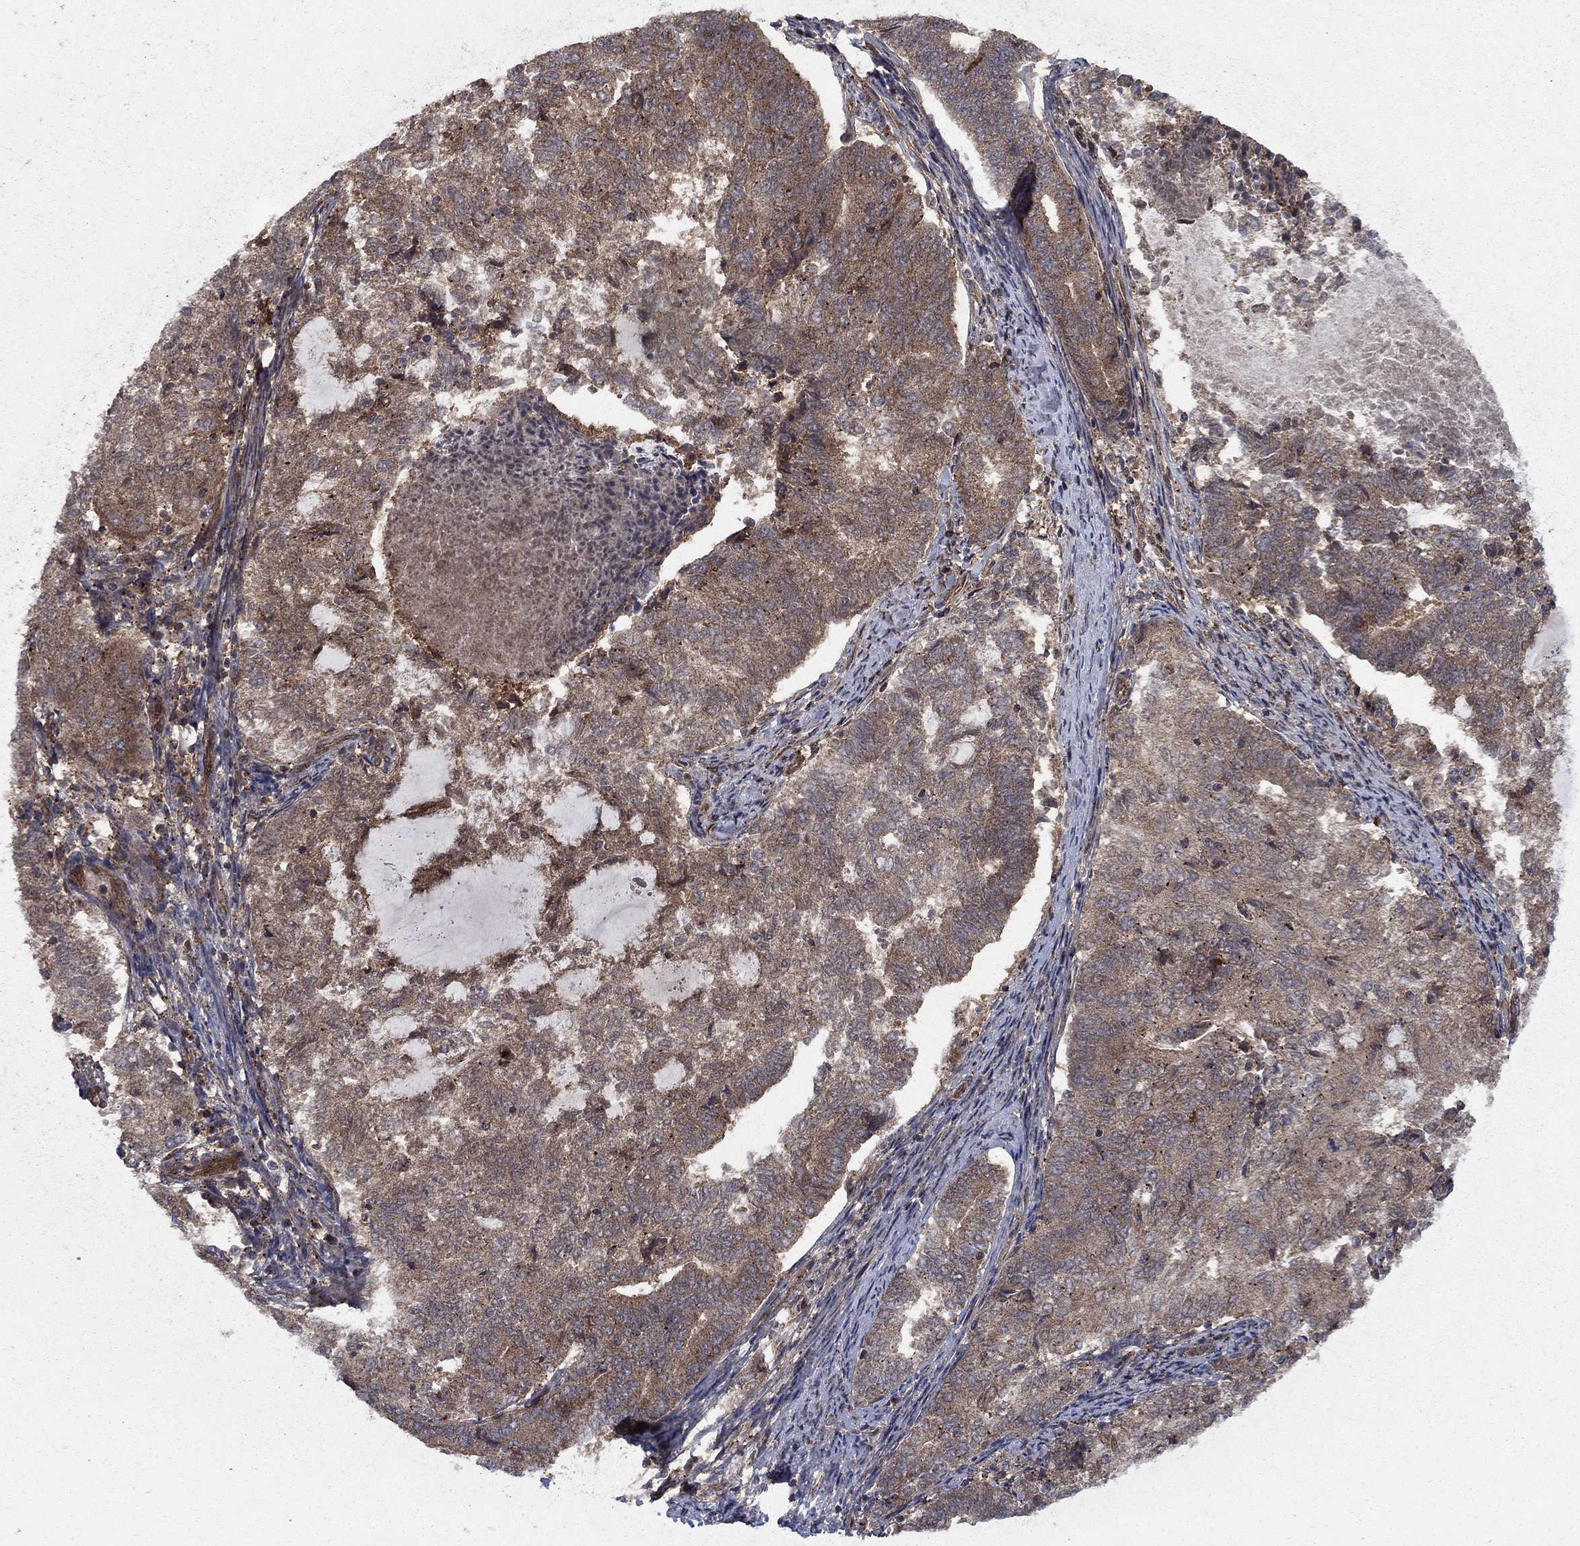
{"staining": {"intensity": "moderate", "quantity": ">75%", "location": "cytoplasmic/membranous"}, "tissue": "endometrial cancer", "cell_type": "Tumor cells", "image_type": "cancer", "snomed": [{"axis": "morphology", "description": "Adenocarcinoma, NOS"}, {"axis": "topography", "description": "Endometrium"}], "caption": "Endometrial cancer was stained to show a protein in brown. There is medium levels of moderate cytoplasmic/membranous staining in approximately >75% of tumor cells. (IHC, brightfield microscopy, high magnification).", "gene": "IFI35", "patient": {"sex": "female", "age": 65}}